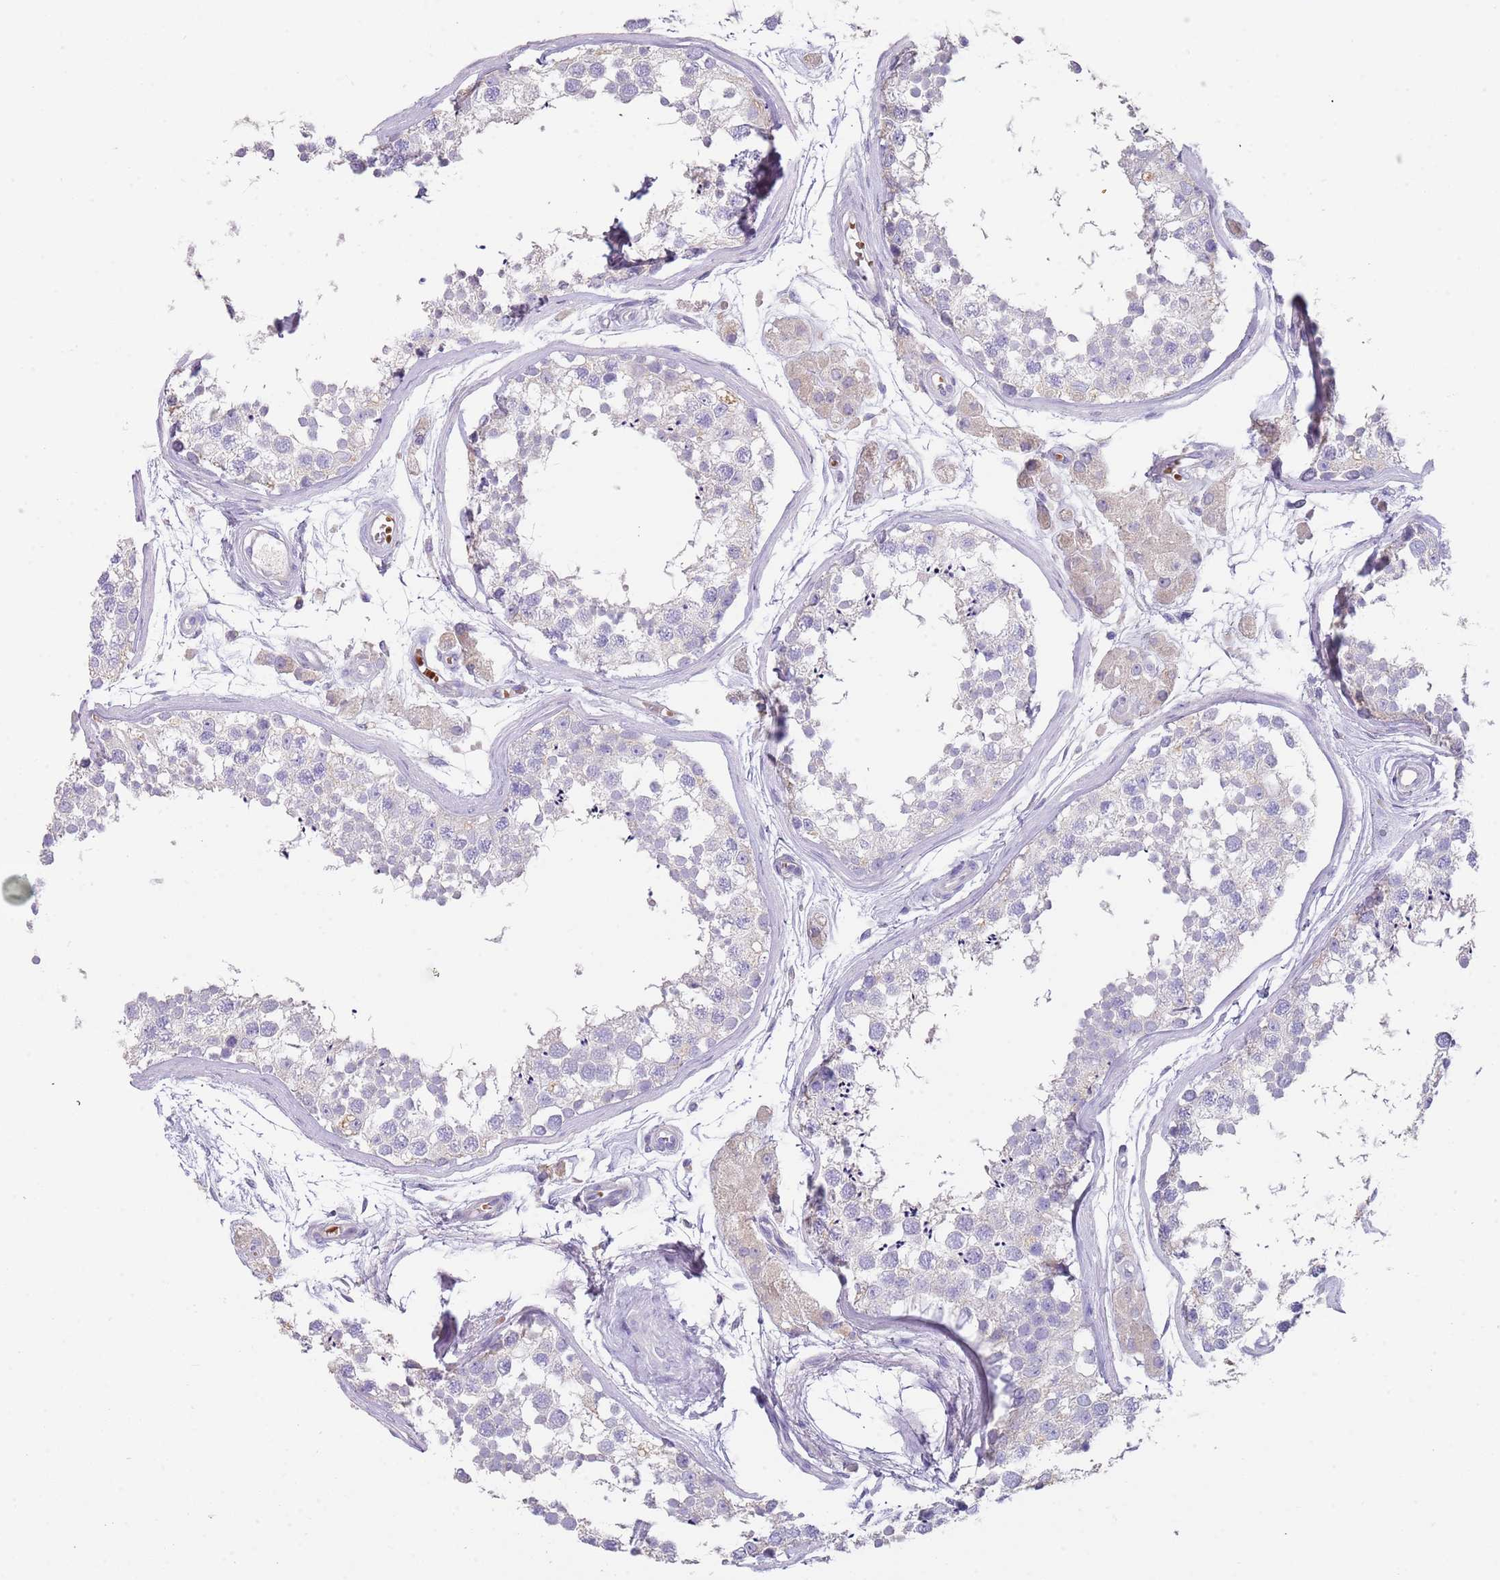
{"staining": {"intensity": "negative", "quantity": "none", "location": "none"}, "tissue": "testis", "cell_type": "Cells in seminiferous ducts", "image_type": "normal", "snomed": [{"axis": "morphology", "description": "Normal tissue, NOS"}, {"axis": "topography", "description": "Testis"}], "caption": "This is a micrograph of immunohistochemistry (IHC) staining of unremarkable testis, which shows no staining in cells in seminiferous ducts. The staining is performed using DAB brown chromogen with nuclei counter-stained in using hematoxylin.", "gene": "TMEM251", "patient": {"sex": "male", "age": 56}}